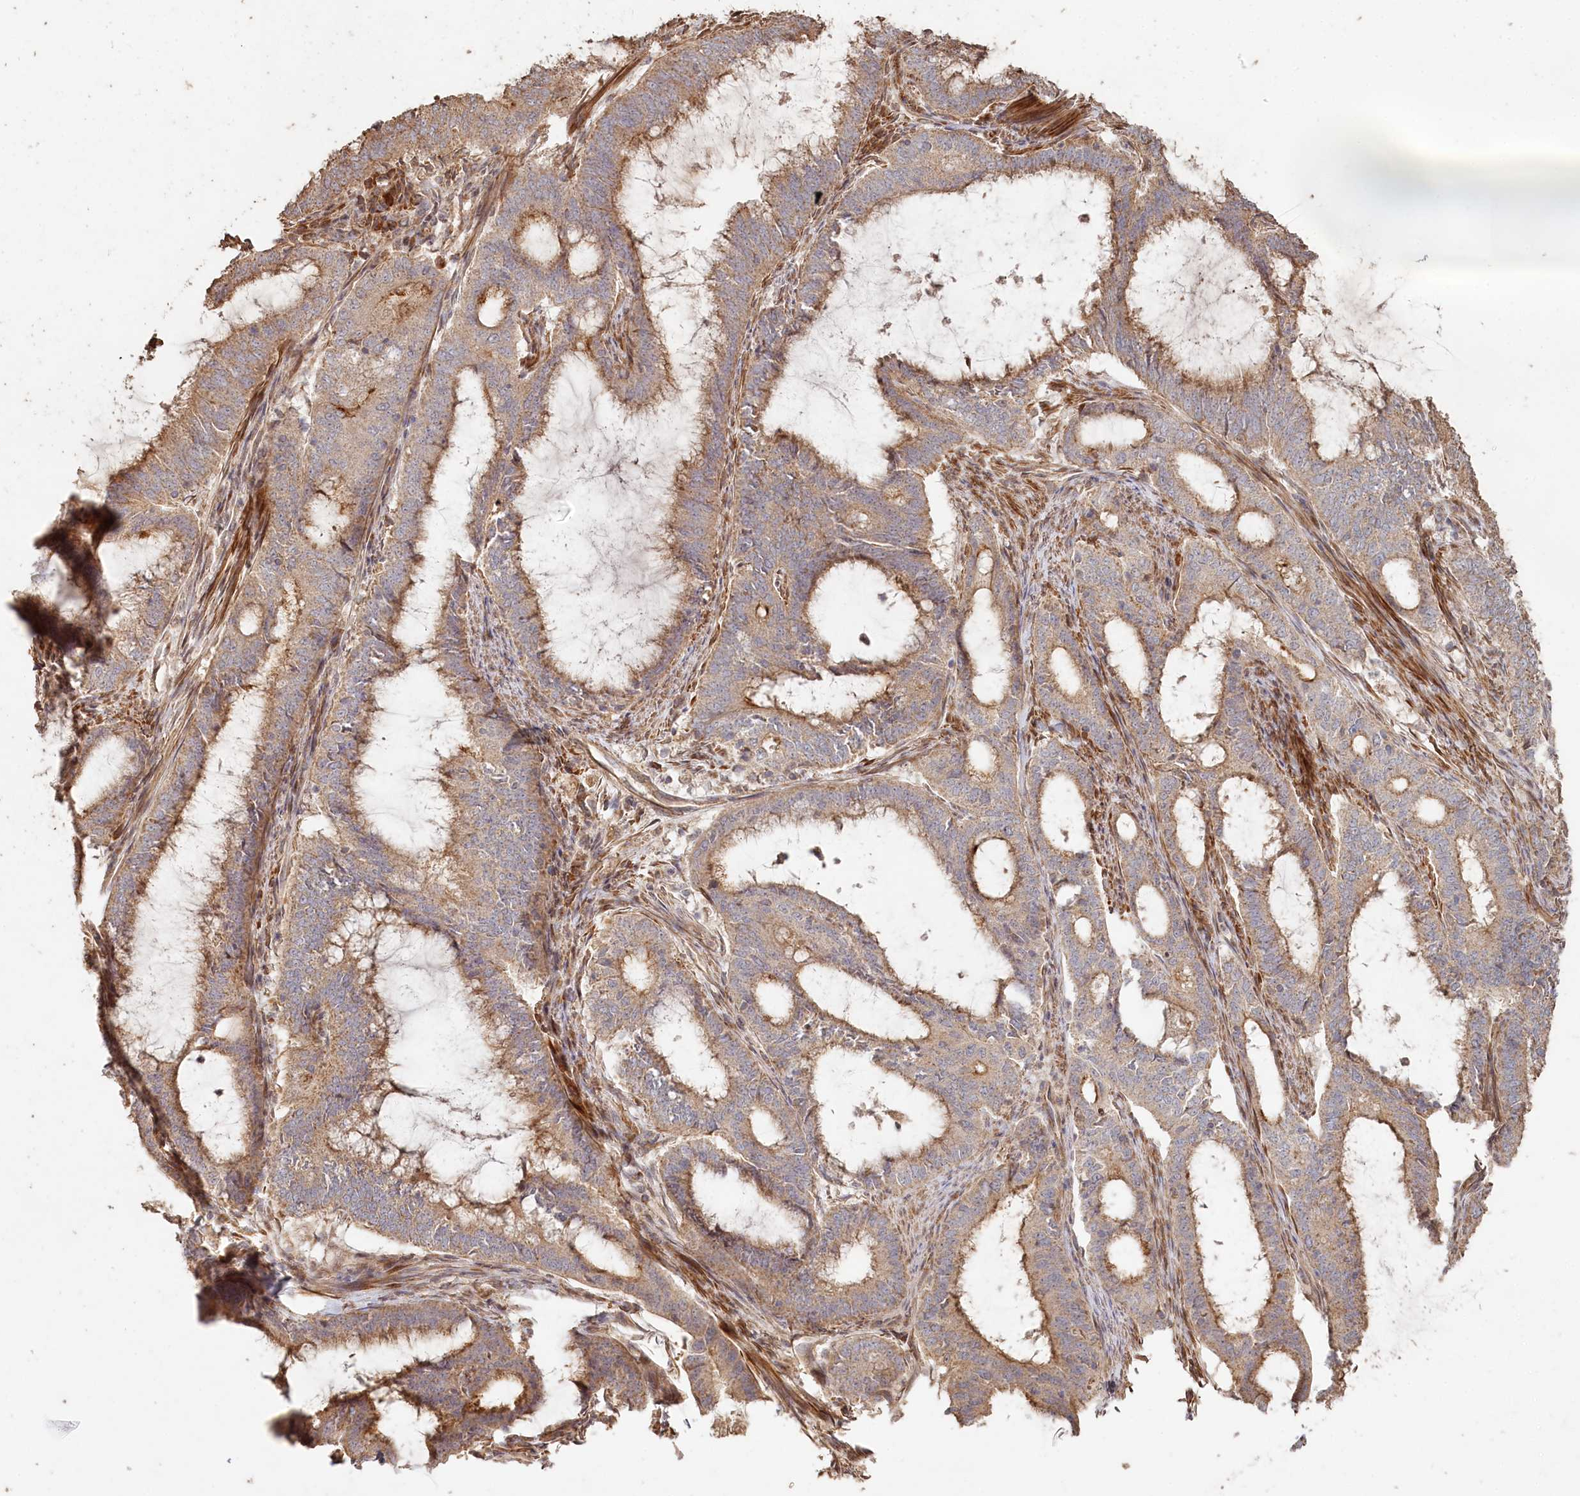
{"staining": {"intensity": "moderate", "quantity": ">75%", "location": "cytoplasmic/membranous"}, "tissue": "endometrial cancer", "cell_type": "Tumor cells", "image_type": "cancer", "snomed": [{"axis": "morphology", "description": "Adenocarcinoma, NOS"}, {"axis": "topography", "description": "Endometrium"}], "caption": "Immunohistochemical staining of endometrial adenocarcinoma shows medium levels of moderate cytoplasmic/membranous protein positivity in about >75% of tumor cells. Using DAB (brown) and hematoxylin (blue) stains, captured at high magnification using brightfield microscopy.", "gene": "HAL", "patient": {"sex": "female", "age": 51}}